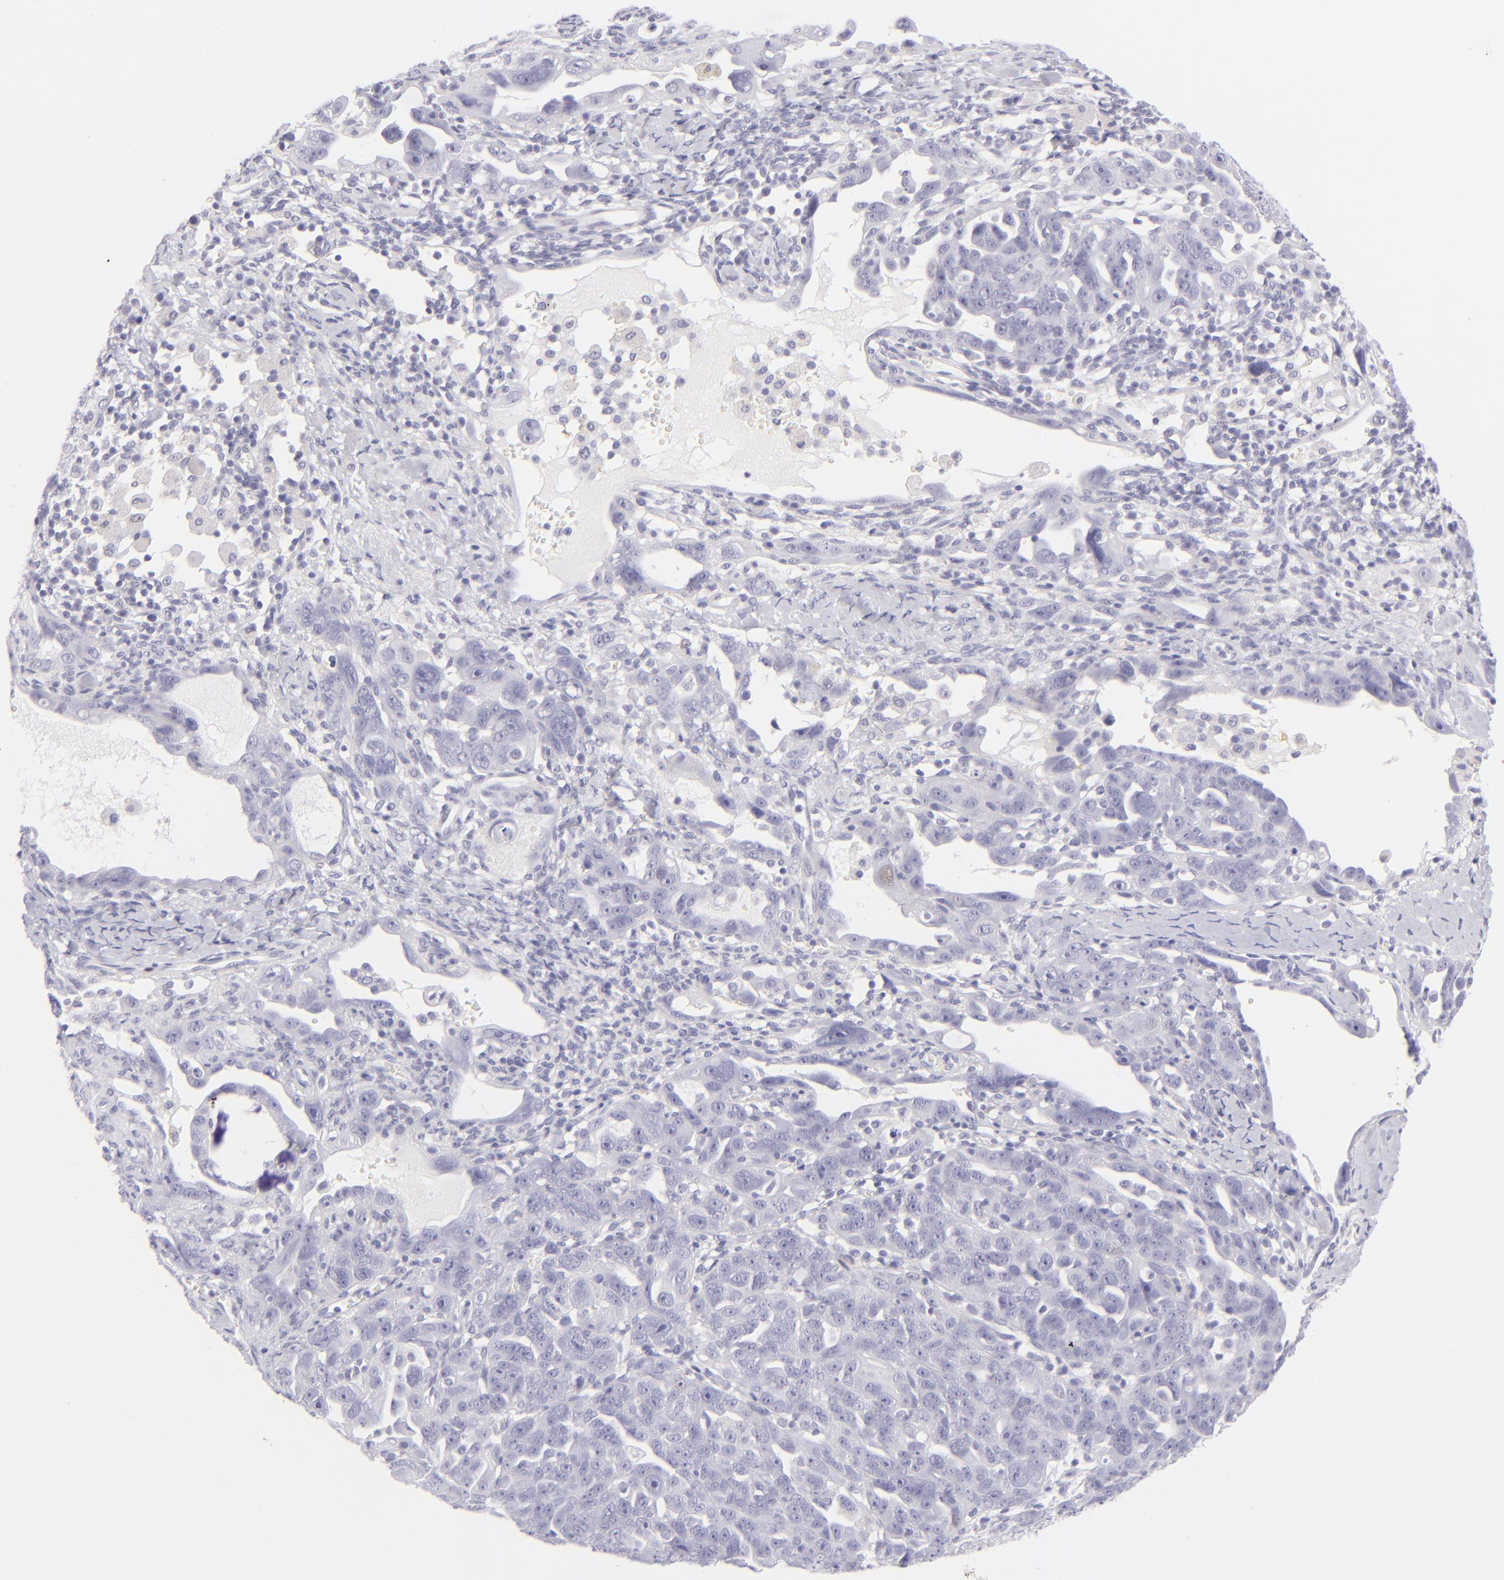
{"staining": {"intensity": "negative", "quantity": "none", "location": "none"}, "tissue": "ovarian cancer", "cell_type": "Tumor cells", "image_type": "cancer", "snomed": [{"axis": "morphology", "description": "Cystadenocarcinoma, serous, NOS"}, {"axis": "topography", "description": "Ovary"}], "caption": "Ovarian cancer (serous cystadenocarcinoma) stained for a protein using immunohistochemistry (IHC) reveals no positivity tumor cells.", "gene": "FCER2", "patient": {"sex": "female", "age": 66}}